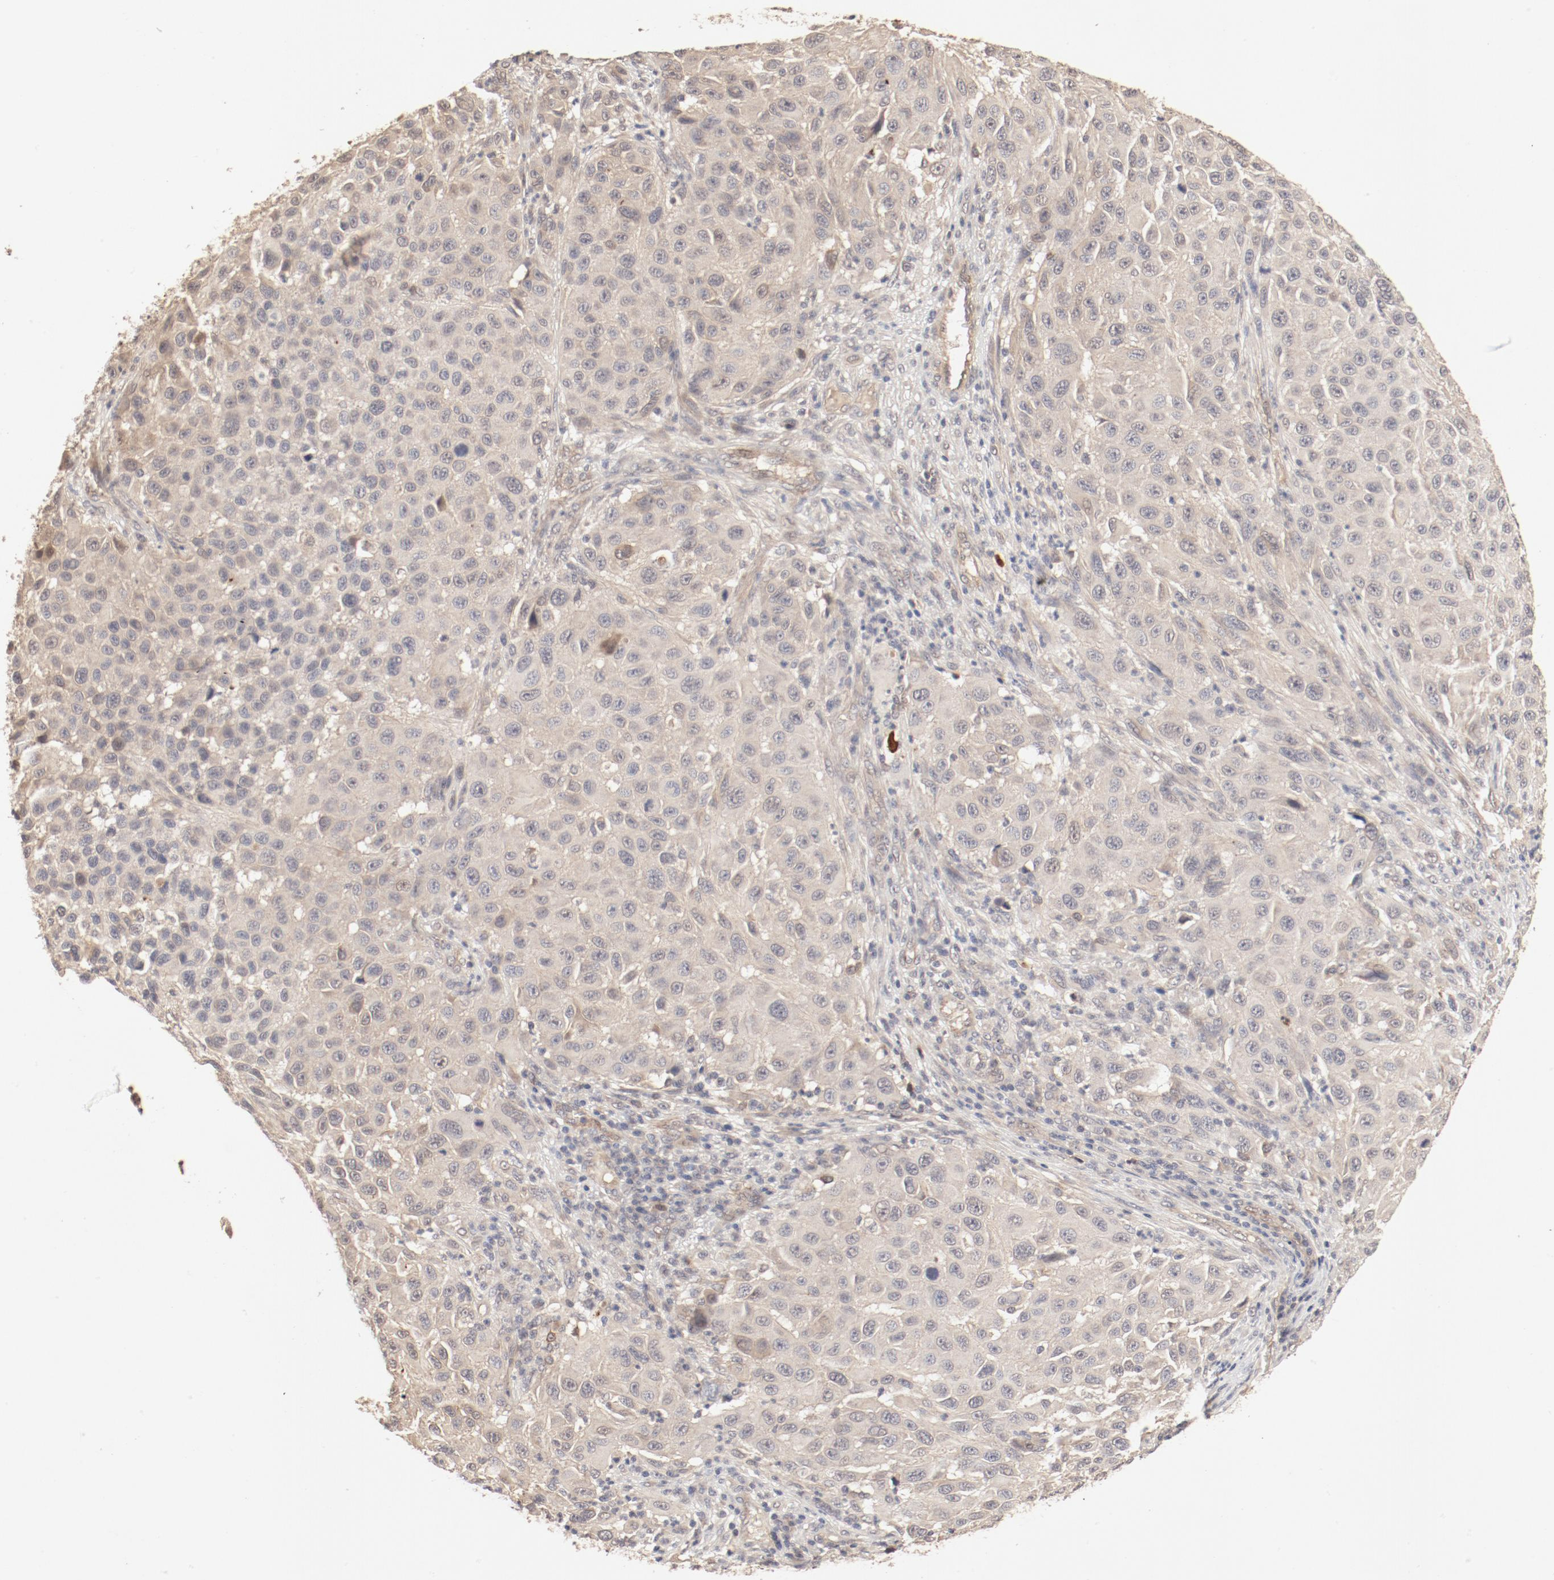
{"staining": {"intensity": "weak", "quantity": ">75%", "location": "cytoplasmic/membranous"}, "tissue": "melanoma", "cell_type": "Tumor cells", "image_type": "cancer", "snomed": [{"axis": "morphology", "description": "Malignant melanoma, Metastatic site"}, {"axis": "topography", "description": "Lymph node"}], "caption": "DAB immunohistochemical staining of human malignant melanoma (metastatic site) demonstrates weak cytoplasmic/membranous protein expression in approximately >75% of tumor cells.", "gene": "IL3RA", "patient": {"sex": "male", "age": 61}}